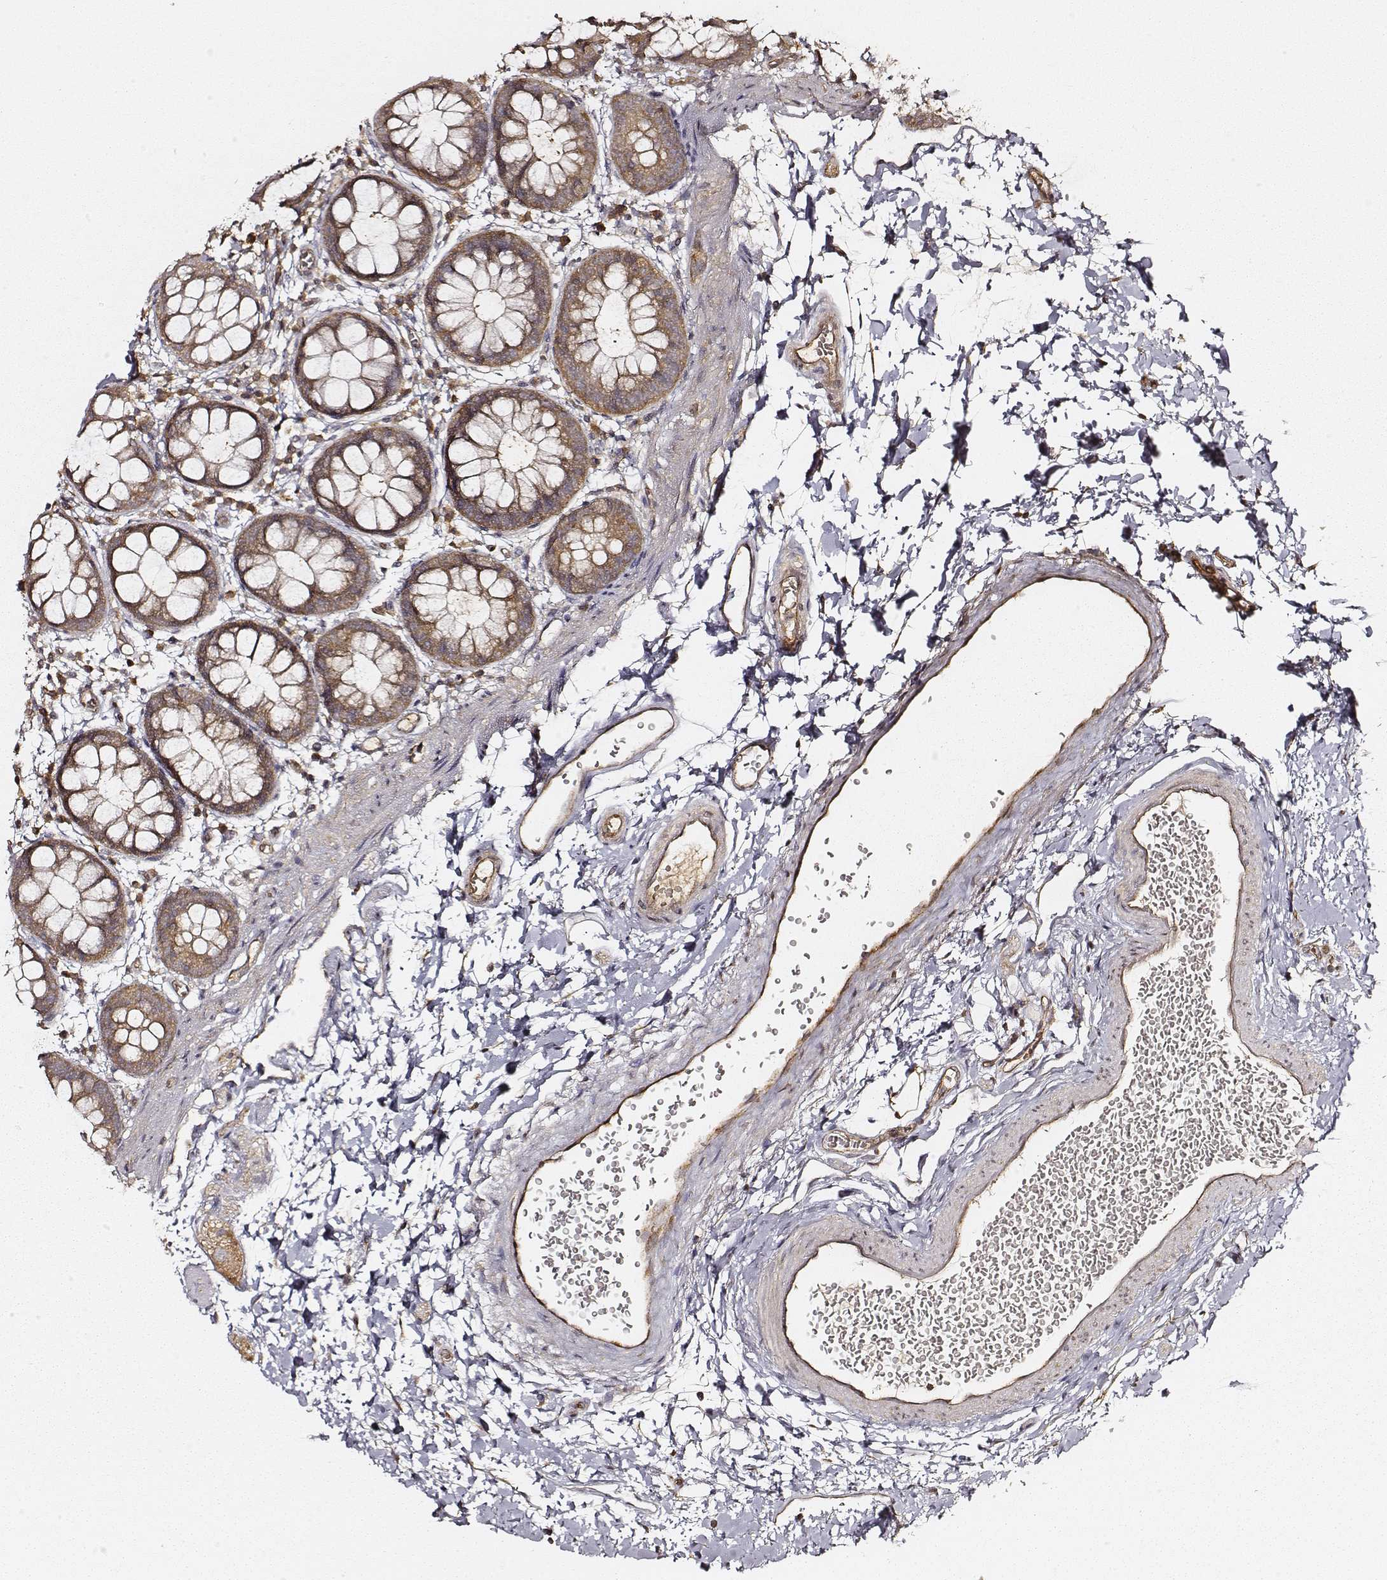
{"staining": {"intensity": "strong", "quantity": ">75%", "location": "cytoplasmic/membranous"}, "tissue": "rectum", "cell_type": "Glandular cells", "image_type": "normal", "snomed": [{"axis": "morphology", "description": "Normal tissue, NOS"}, {"axis": "topography", "description": "Rectum"}], "caption": "Immunohistochemistry (DAB) staining of normal human rectum demonstrates strong cytoplasmic/membranous protein expression in approximately >75% of glandular cells.", "gene": "CARS1", "patient": {"sex": "male", "age": 57}}